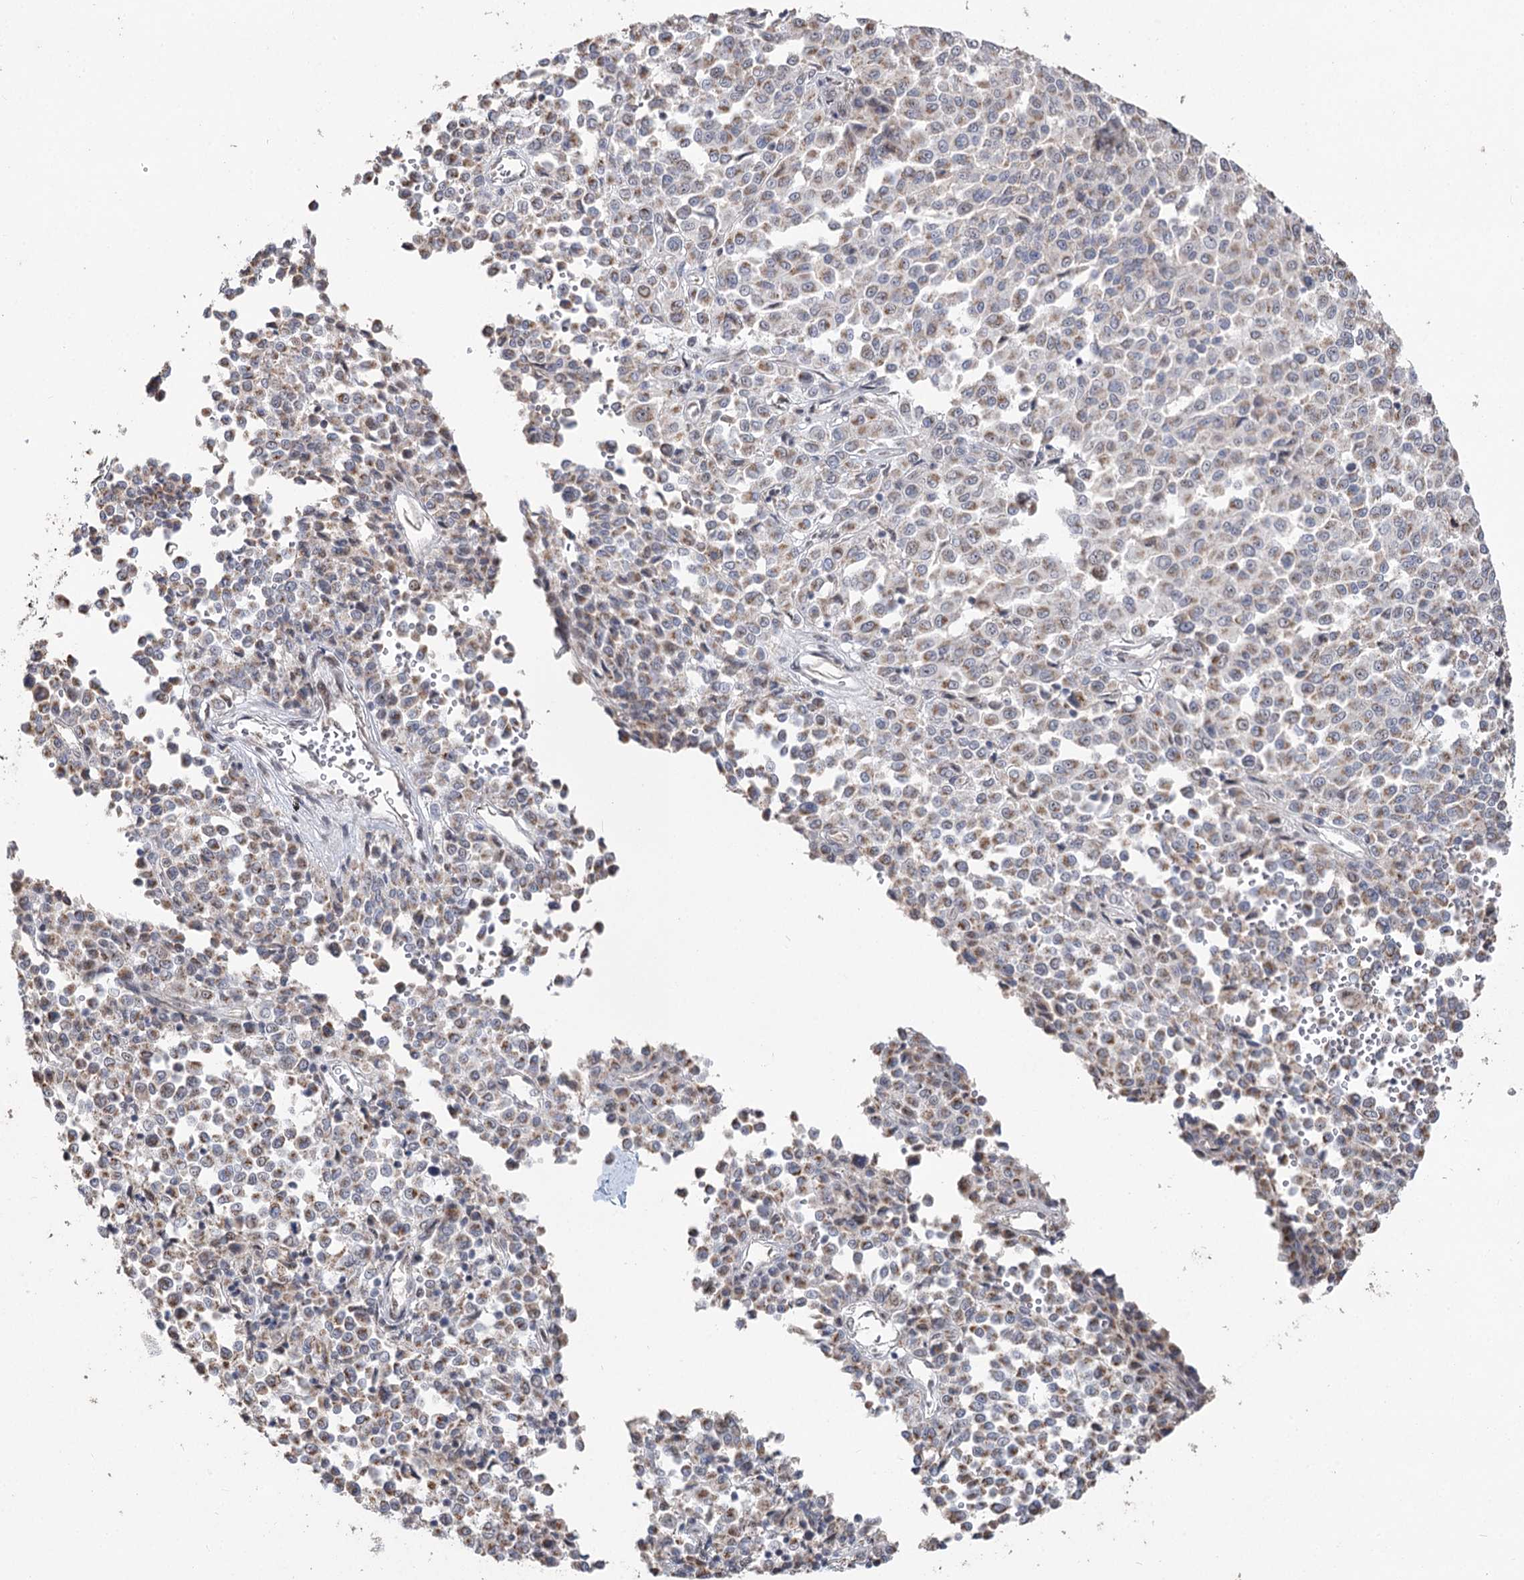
{"staining": {"intensity": "weak", "quantity": ">75%", "location": "cytoplasmic/membranous"}, "tissue": "melanoma", "cell_type": "Tumor cells", "image_type": "cancer", "snomed": [{"axis": "morphology", "description": "Malignant melanoma, Metastatic site"}, {"axis": "topography", "description": "Pancreas"}], "caption": "High-magnification brightfield microscopy of melanoma stained with DAB (brown) and counterstained with hematoxylin (blue). tumor cells exhibit weak cytoplasmic/membranous staining is identified in approximately>75% of cells. (brown staining indicates protein expression, while blue staining denotes nuclei).", "gene": "RUFY4", "patient": {"sex": "female", "age": 30}}